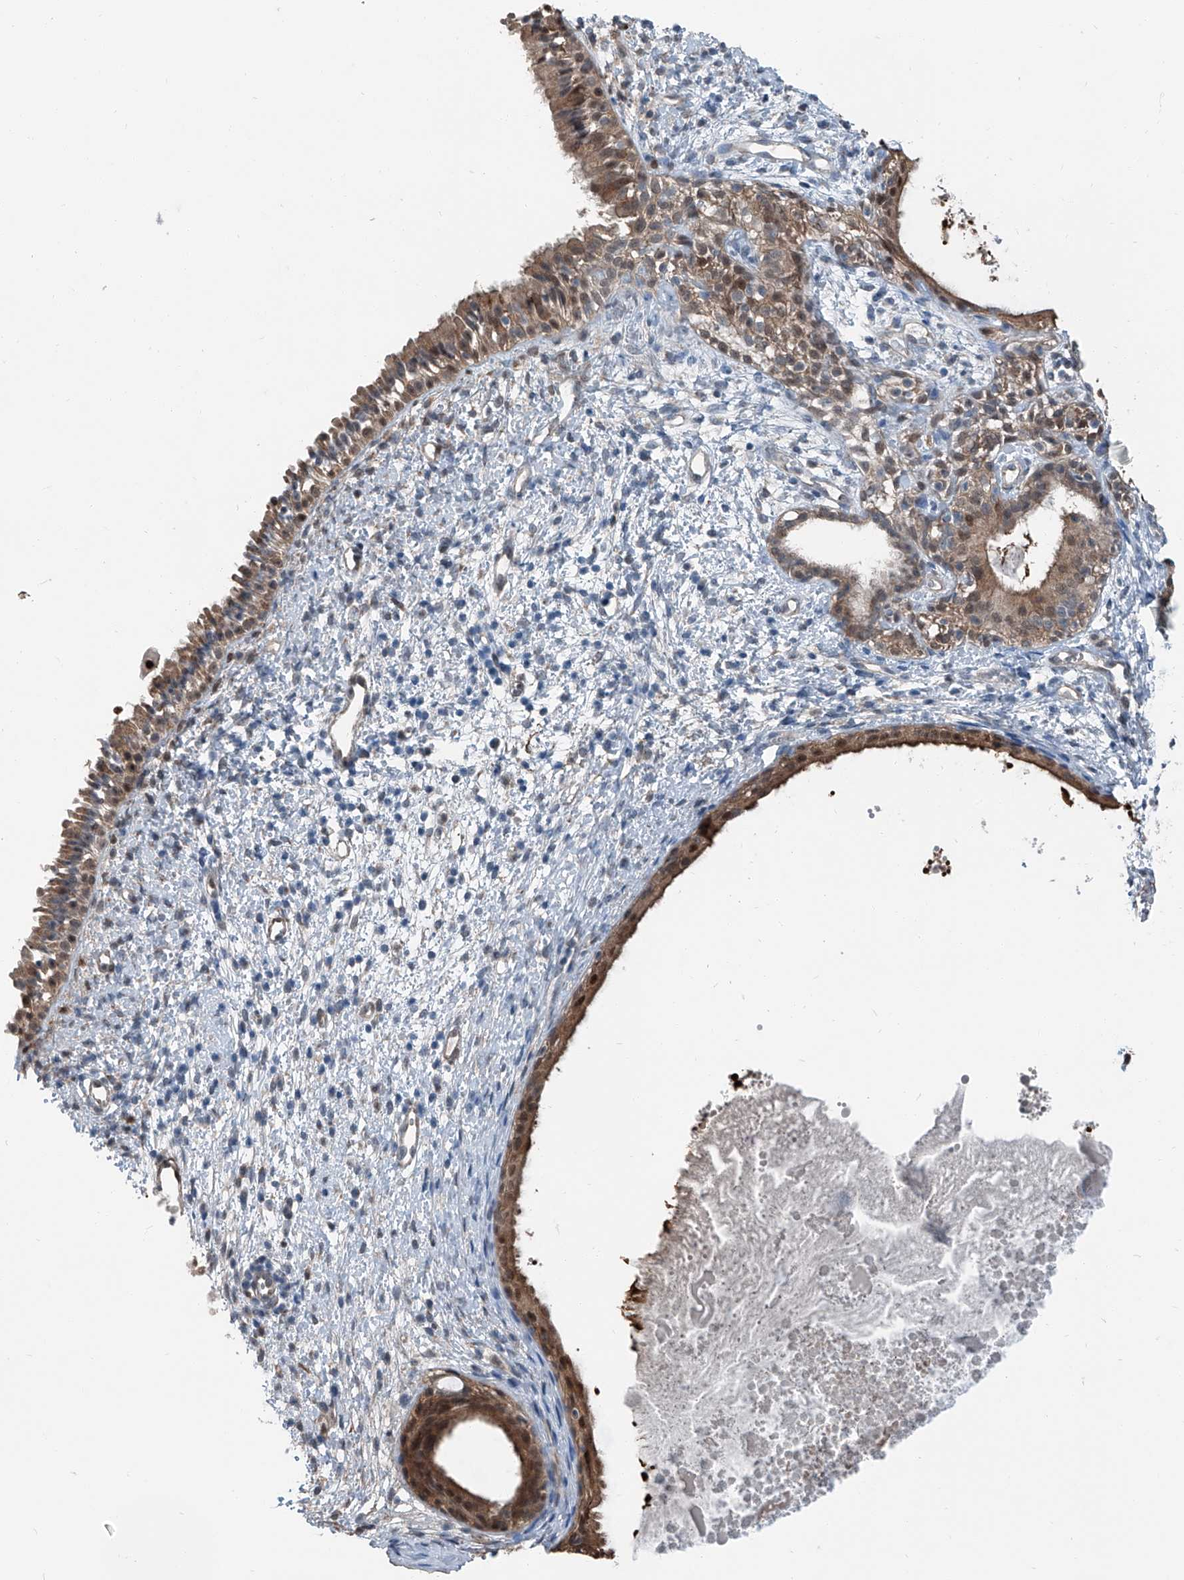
{"staining": {"intensity": "moderate", "quantity": ">75%", "location": "cytoplasmic/membranous"}, "tissue": "nasopharynx", "cell_type": "Respiratory epithelial cells", "image_type": "normal", "snomed": [{"axis": "morphology", "description": "Normal tissue, NOS"}, {"axis": "topography", "description": "Nasopharynx"}], "caption": "Brown immunohistochemical staining in normal nasopharynx shows moderate cytoplasmic/membranous staining in about >75% of respiratory epithelial cells.", "gene": "HSPA6", "patient": {"sex": "male", "age": 22}}